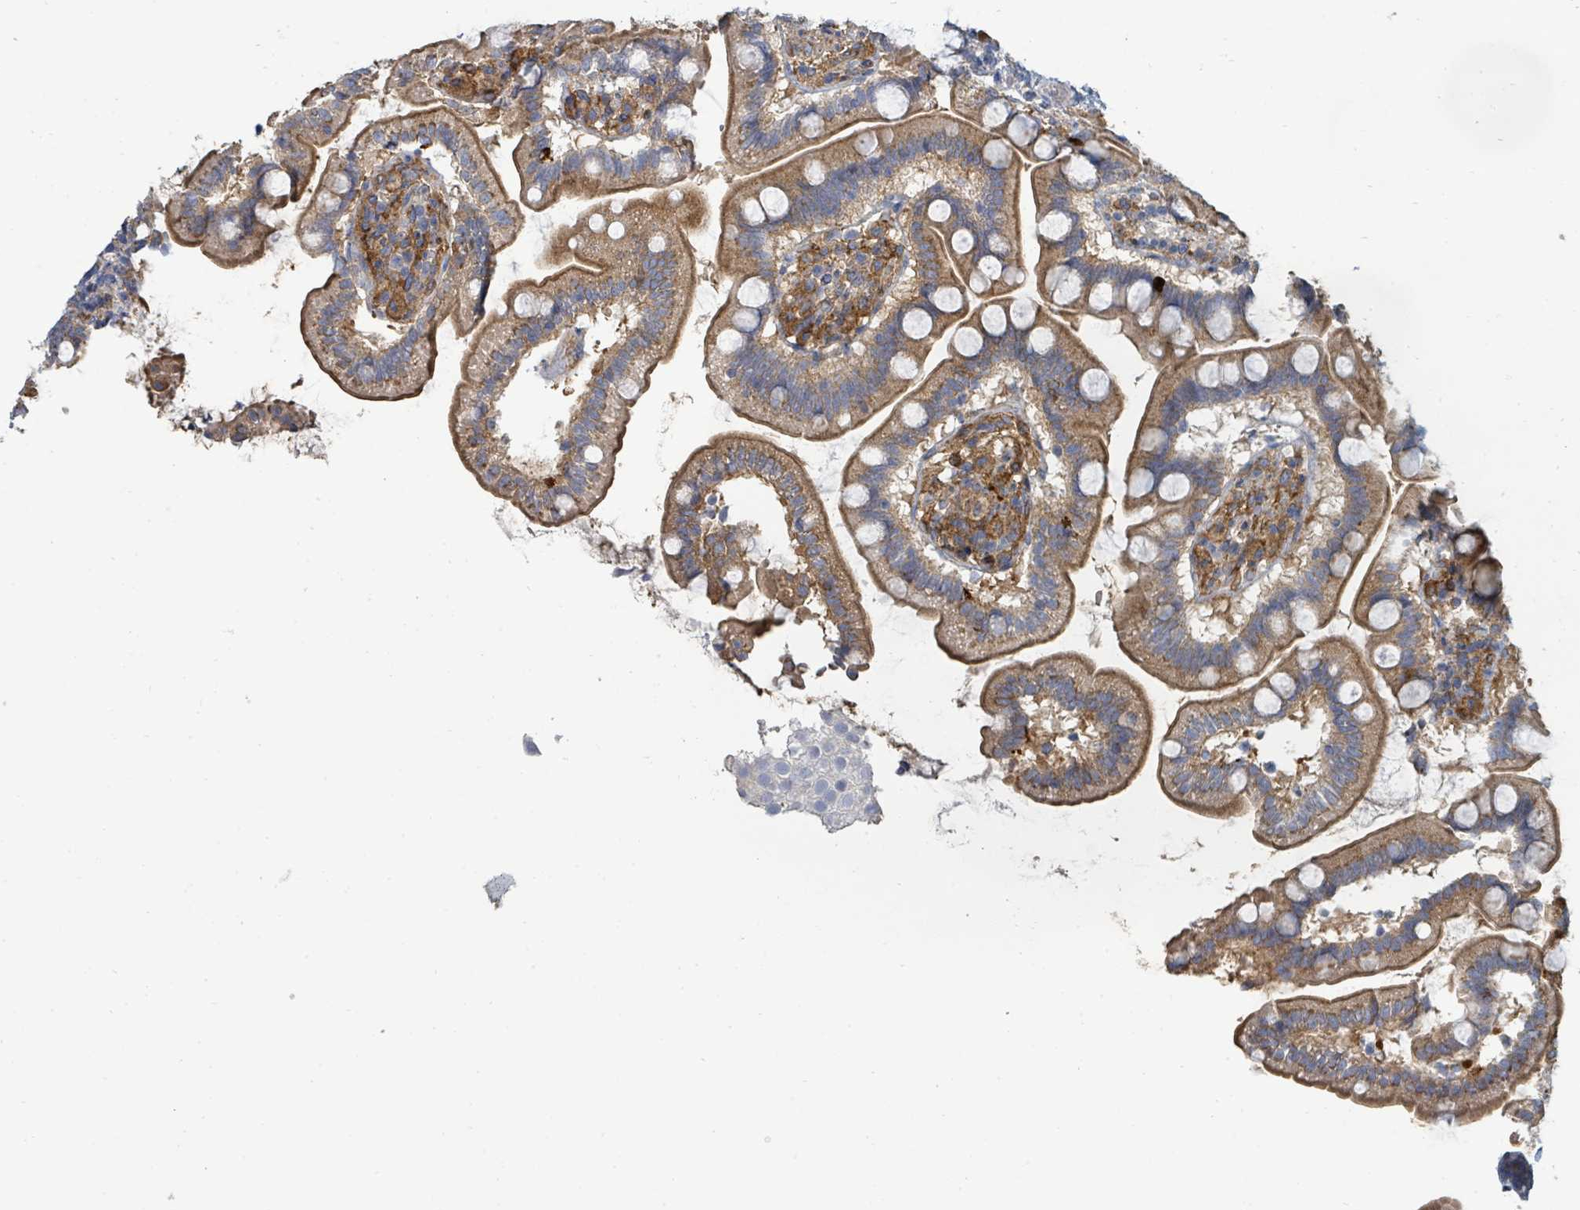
{"staining": {"intensity": "moderate", "quantity": ">75%", "location": "cytoplasmic/membranous"}, "tissue": "small intestine", "cell_type": "Glandular cells", "image_type": "normal", "snomed": [{"axis": "morphology", "description": "Normal tissue, NOS"}, {"axis": "topography", "description": "Small intestine"}], "caption": "High-magnification brightfield microscopy of unremarkable small intestine stained with DAB (3,3'-diaminobenzidine) (brown) and counterstained with hematoxylin (blue). glandular cells exhibit moderate cytoplasmic/membranous positivity is appreciated in approximately>75% of cells.", "gene": "IFIT1", "patient": {"sex": "female", "age": 64}}